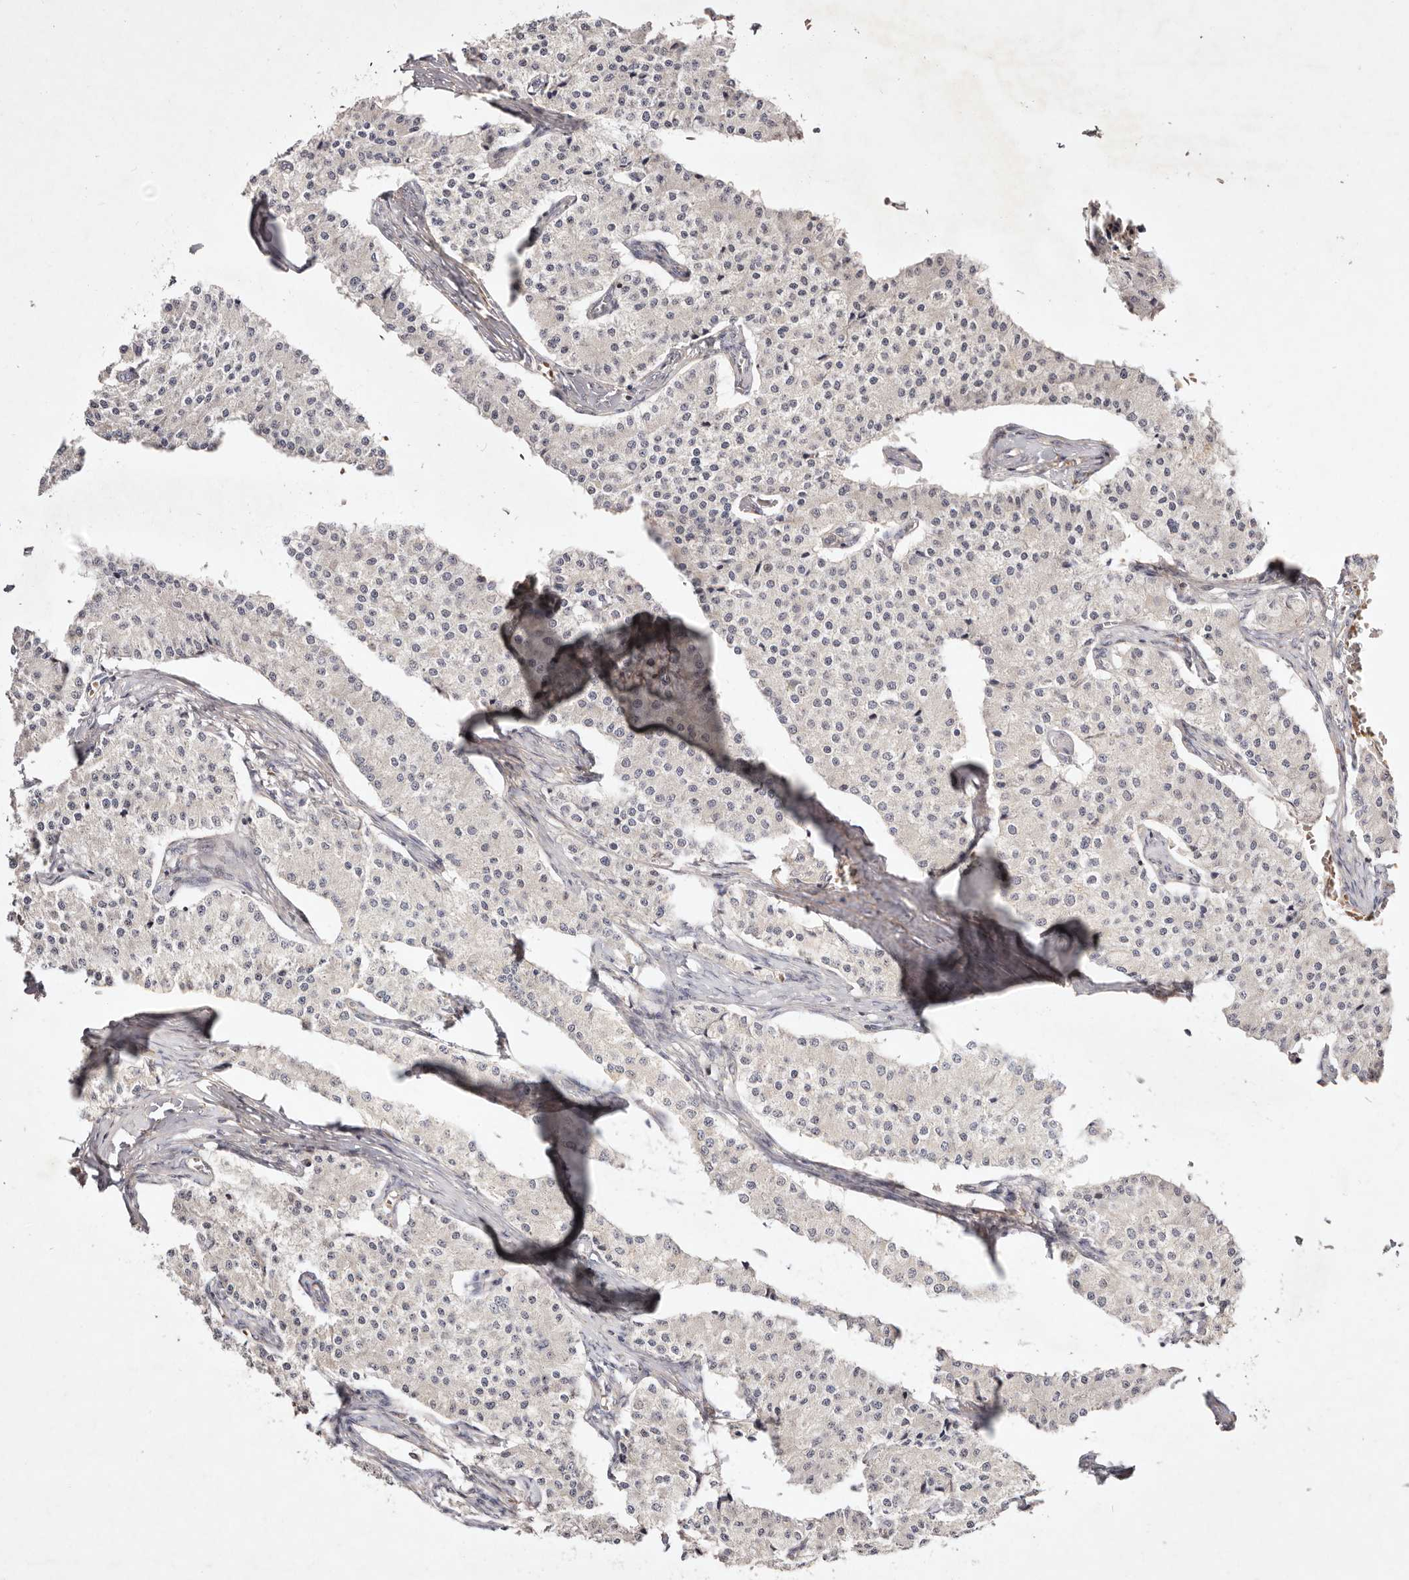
{"staining": {"intensity": "negative", "quantity": "none", "location": "none"}, "tissue": "carcinoid", "cell_type": "Tumor cells", "image_type": "cancer", "snomed": [{"axis": "morphology", "description": "Carcinoid, malignant, NOS"}, {"axis": "topography", "description": "Colon"}], "caption": "Immunohistochemistry (IHC) micrograph of neoplastic tissue: carcinoid stained with DAB displays no significant protein staining in tumor cells. The staining is performed using DAB (3,3'-diaminobenzidine) brown chromogen with nuclei counter-stained in using hematoxylin.", "gene": "MTMR11", "patient": {"sex": "female", "age": 52}}